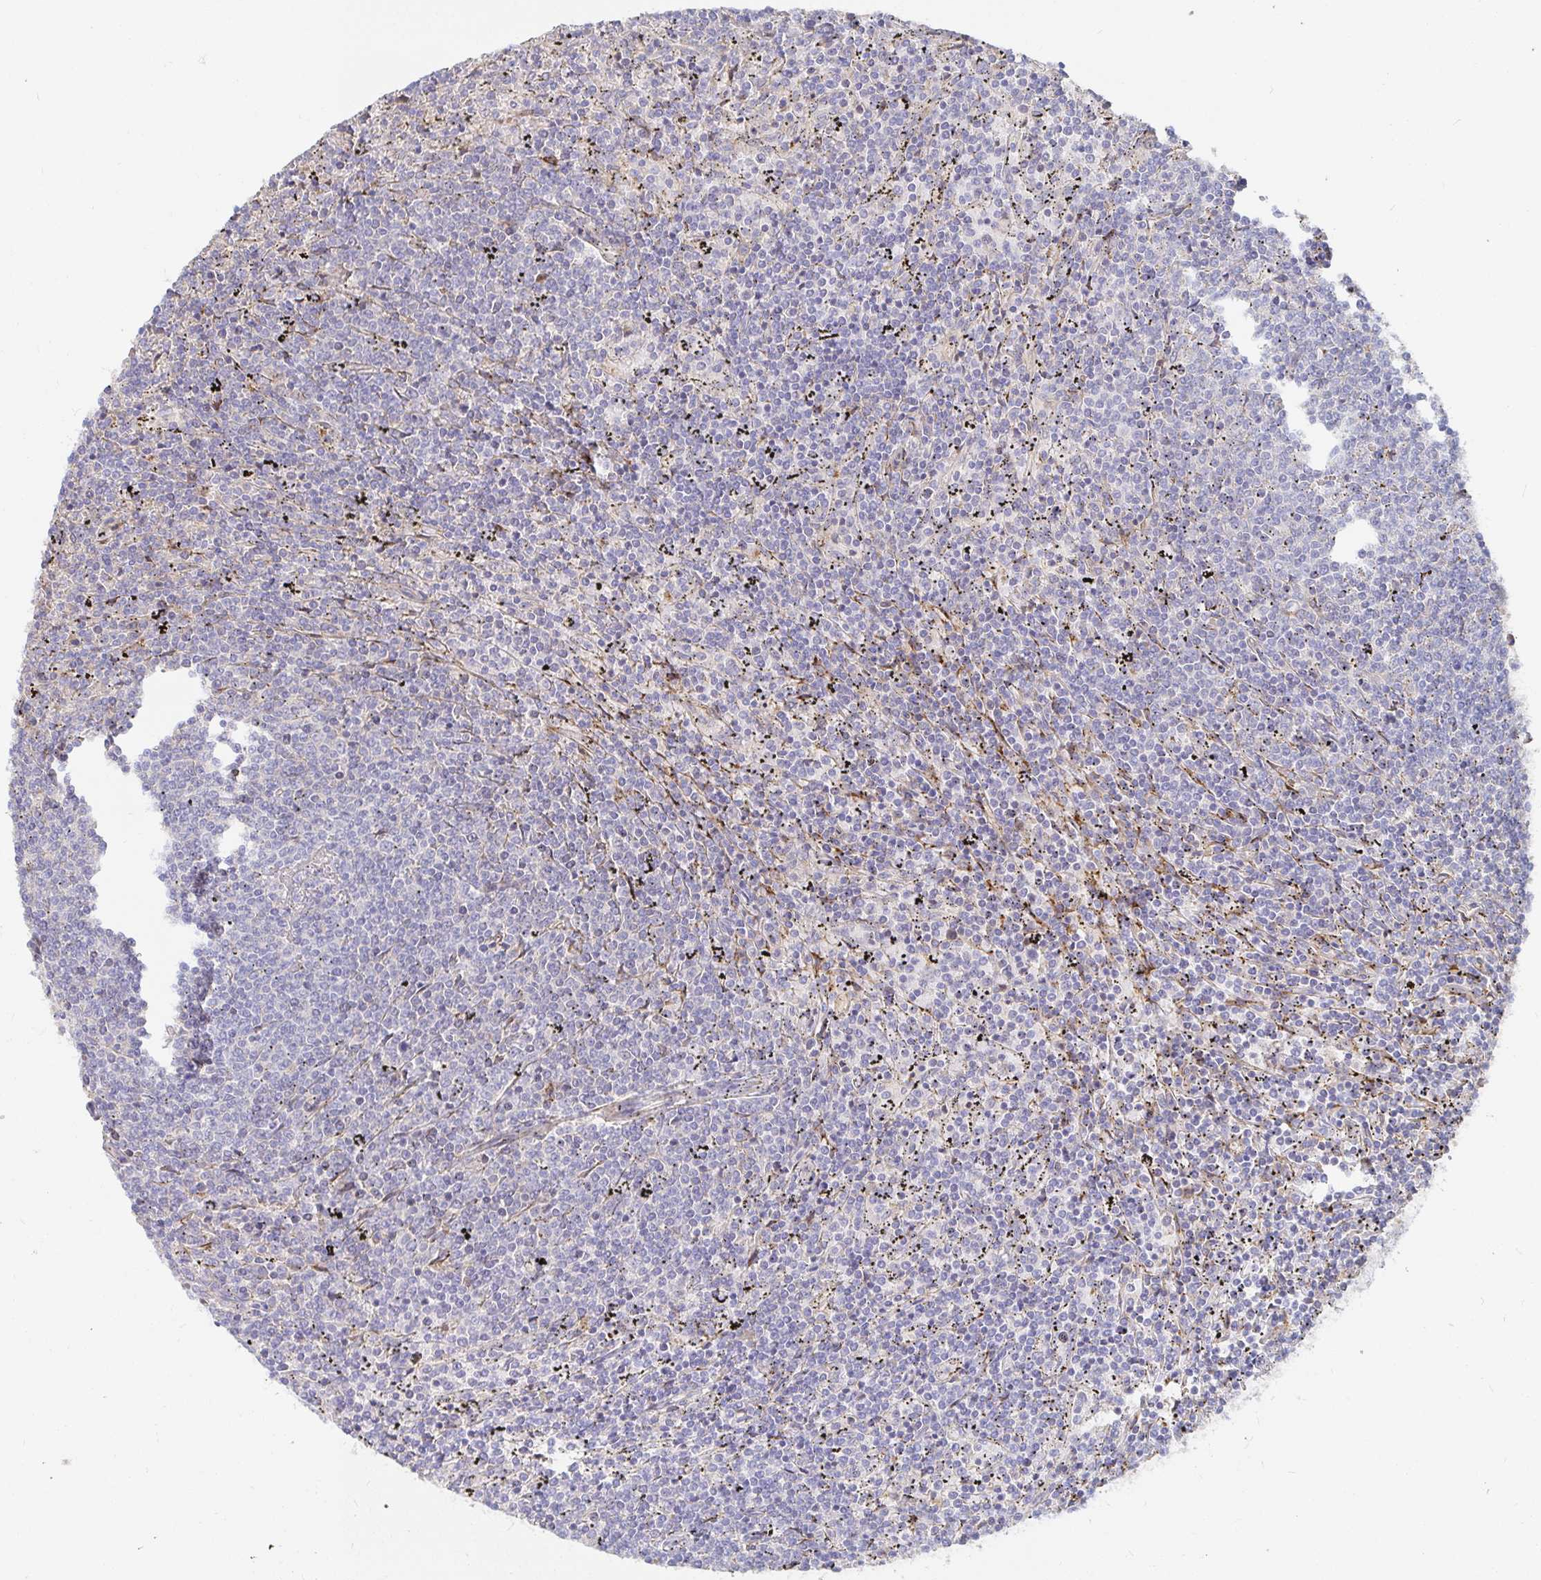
{"staining": {"intensity": "negative", "quantity": "none", "location": "none"}, "tissue": "lymphoma", "cell_type": "Tumor cells", "image_type": "cancer", "snomed": [{"axis": "morphology", "description": "Malignant lymphoma, non-Hodgkin's type, Low grade"}, {"axis": "topography", "description": "Spleen"}], "caption": "Immunohistochemical staining of low-grade malignant lymphoma, non-Hodgkin's type displays no significant staining in tumor cells.", "gene": "KCTD19", "patient": {"sex": "female", "age": 50}}